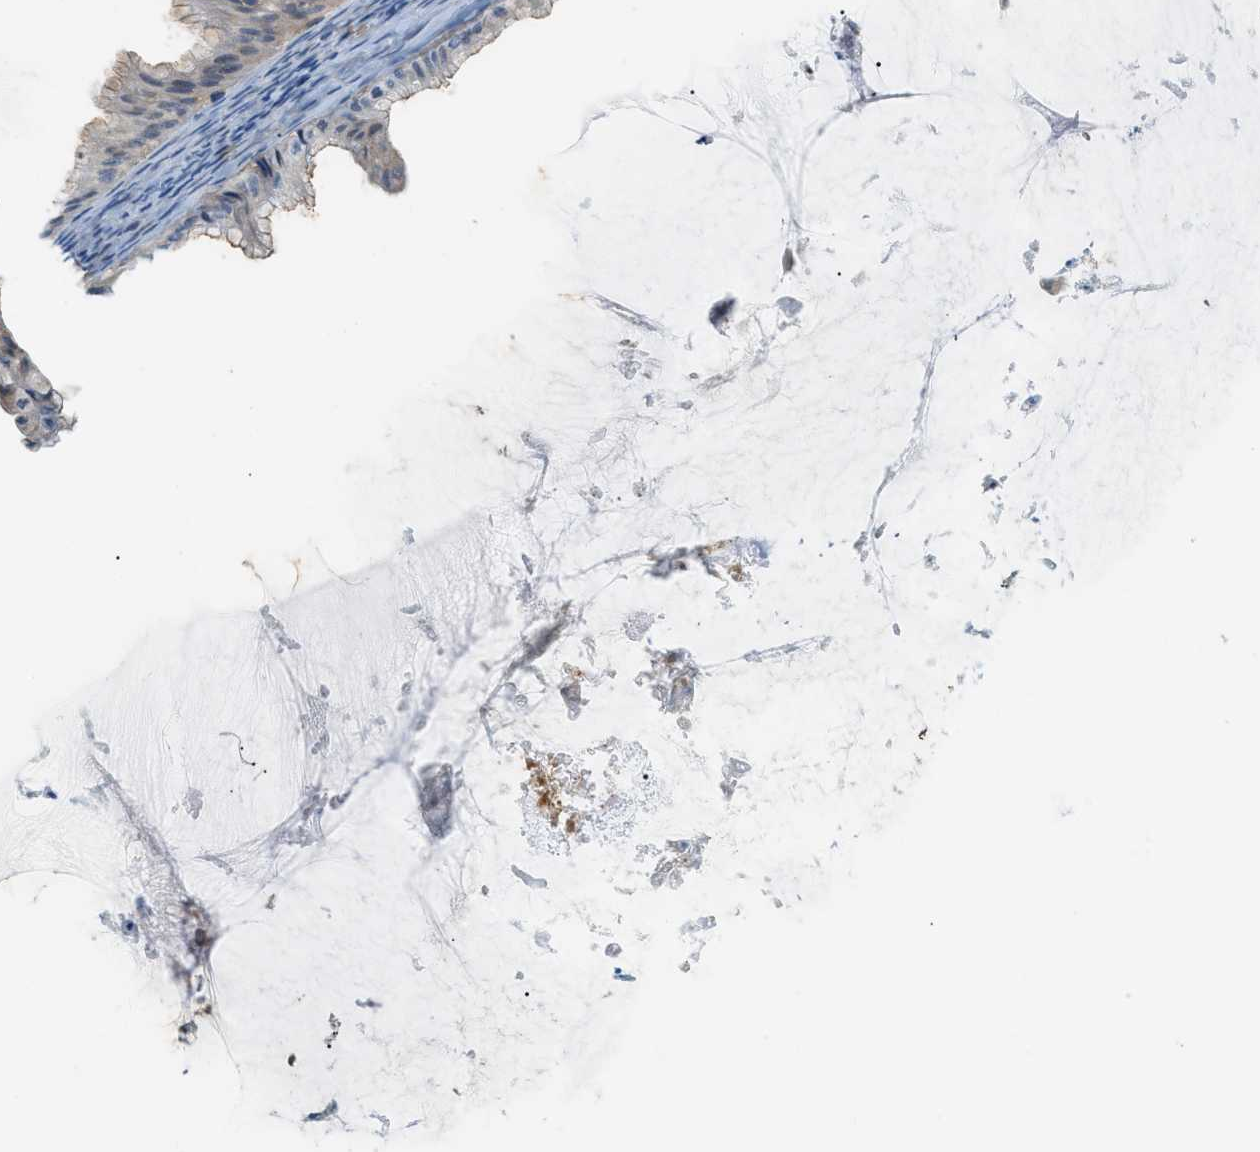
{"staining": {"intensity": "weak", "quantity": "<25%", "location": "cytoplasmic/membranous"}, "tissue": "ovarian cancer", "cell_type": "Tumor cells", "image_type": "cancer", "snomed": [{"axis": "morphology", "description": "Cystadenocarcinoma, mucinous, NOS"}, {"axis": "topography", "description": "Ovary"}], "caption": "Micrograph shows no significant protein positivity in tumor cells of ovarian cancer (mucinous cystadenocarcinoma).", "gene": "CYTH2", "patient": {"sex": "female", "age": 61}}